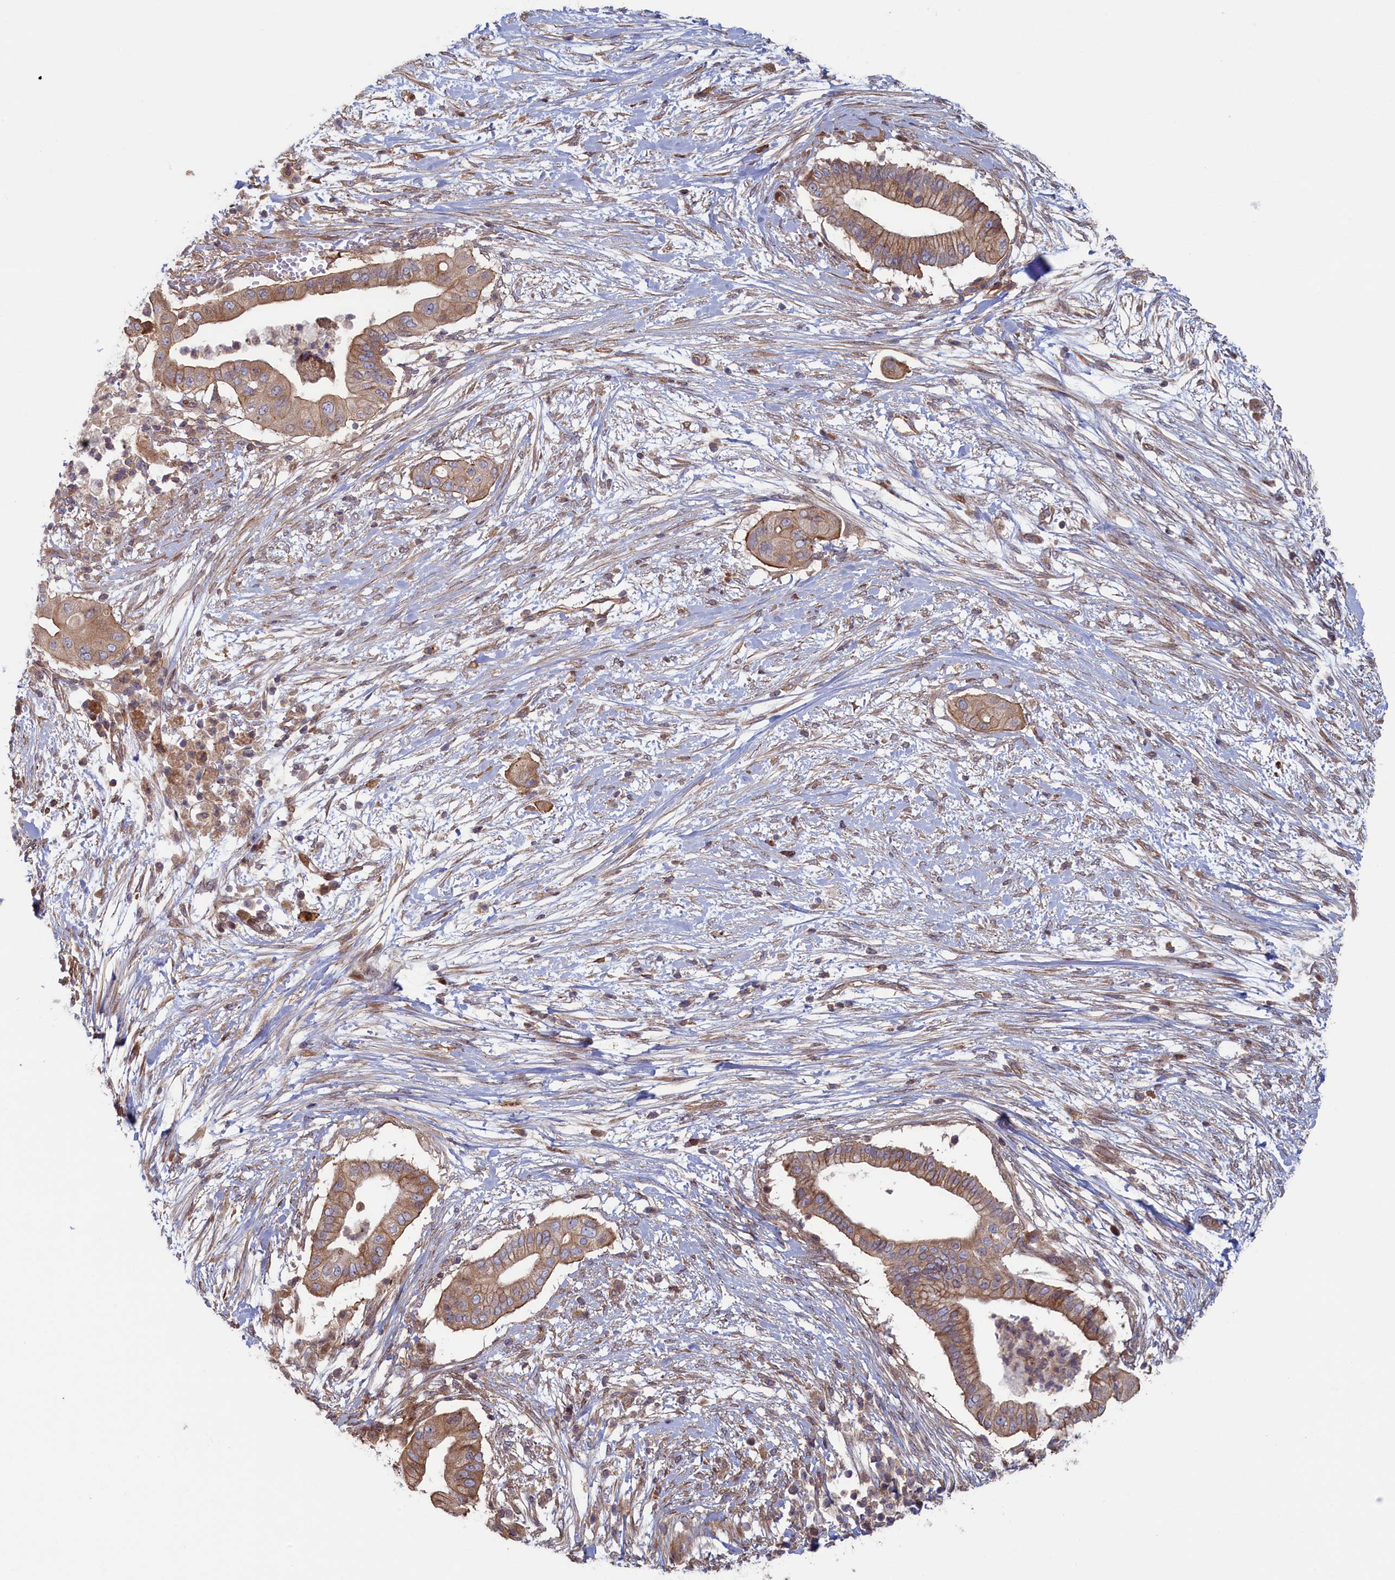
{"staining": {"intensity": "moderate", "quantity": ">75%", "location": "cytoplasmic/membranous"}, "tissue": "pancreatic cancer", "cell_type": "Tumor cells", "image_type": "cancer", "snomed": [{"axis": "morphology", "description": "Adenocarcinoma, NOS"}, {"axis": "topography", "description": "Pancreas"}], "caption": "Moderate cytoplasmic/membranous protein expression is seen in about >75% of tumor cells in pancreatic adenocarcinoma. Using DAB (brown) and hematoxylin (blue) stains, captured at high magnification using brightfield microscopy.", "gene": "RILPL1", "patient": {"sex": "male", "age": 68}}